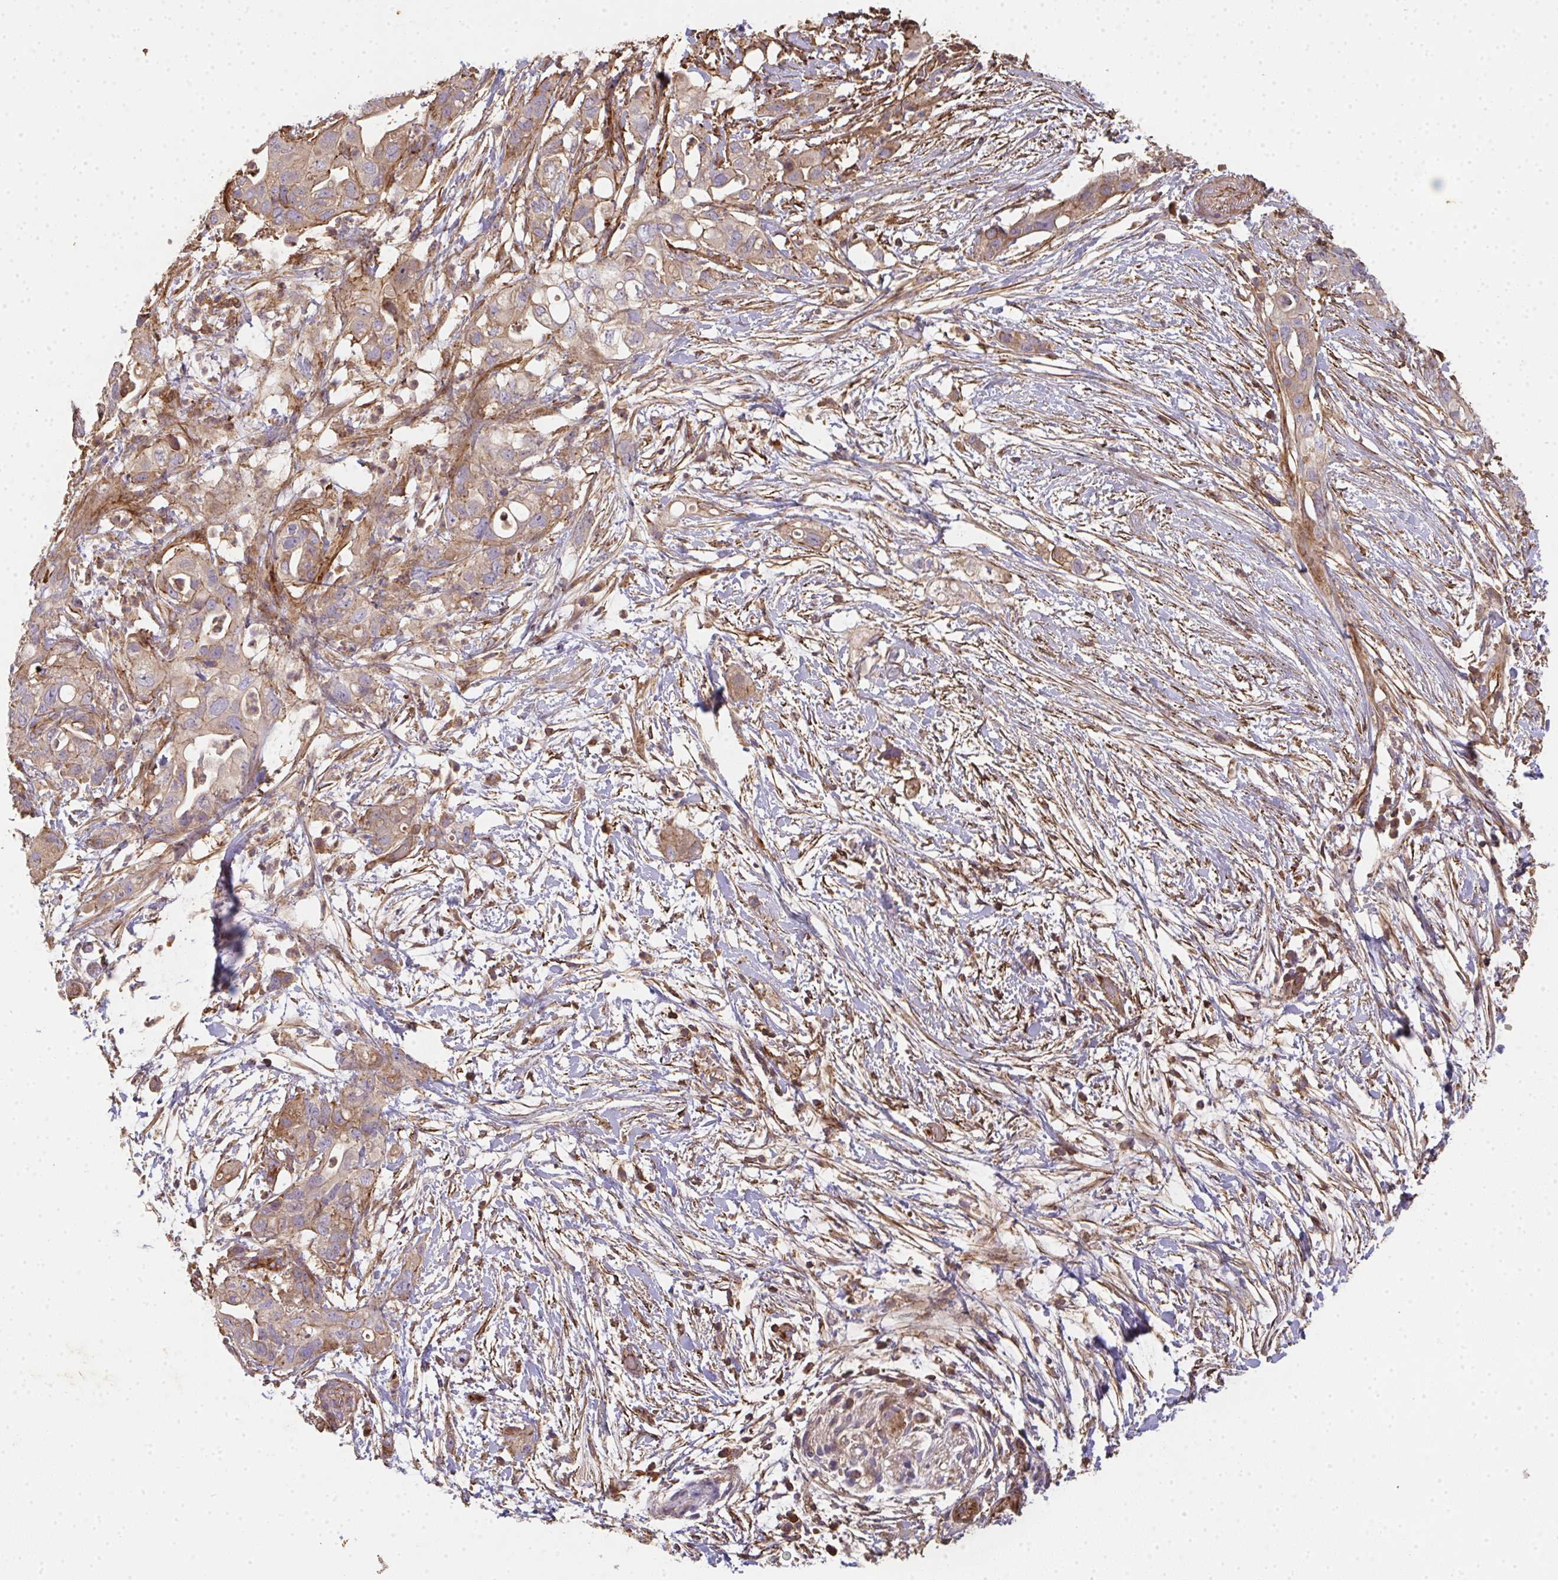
{"staining": {"intensity": "weak", "quantity": ">75%", "location": "cytoplasmic/membranous"}, "tissue": "pancreatic cancer", "cell_type": "Tumor cells", "image_type": "cancer", "snomed": [{"axis": "morphology", "description": "Adenocarcinoma, NOS"}, {"axis": "topography", "description": "Pancreas"}], "caption": "Pancreatic adenocarcinoma stained for a protein exhibits weak cytoplasmic/membranous positivity in tumor cells.", "gene": "TNMD", "patient": {"sex": "female", "age": 72}}